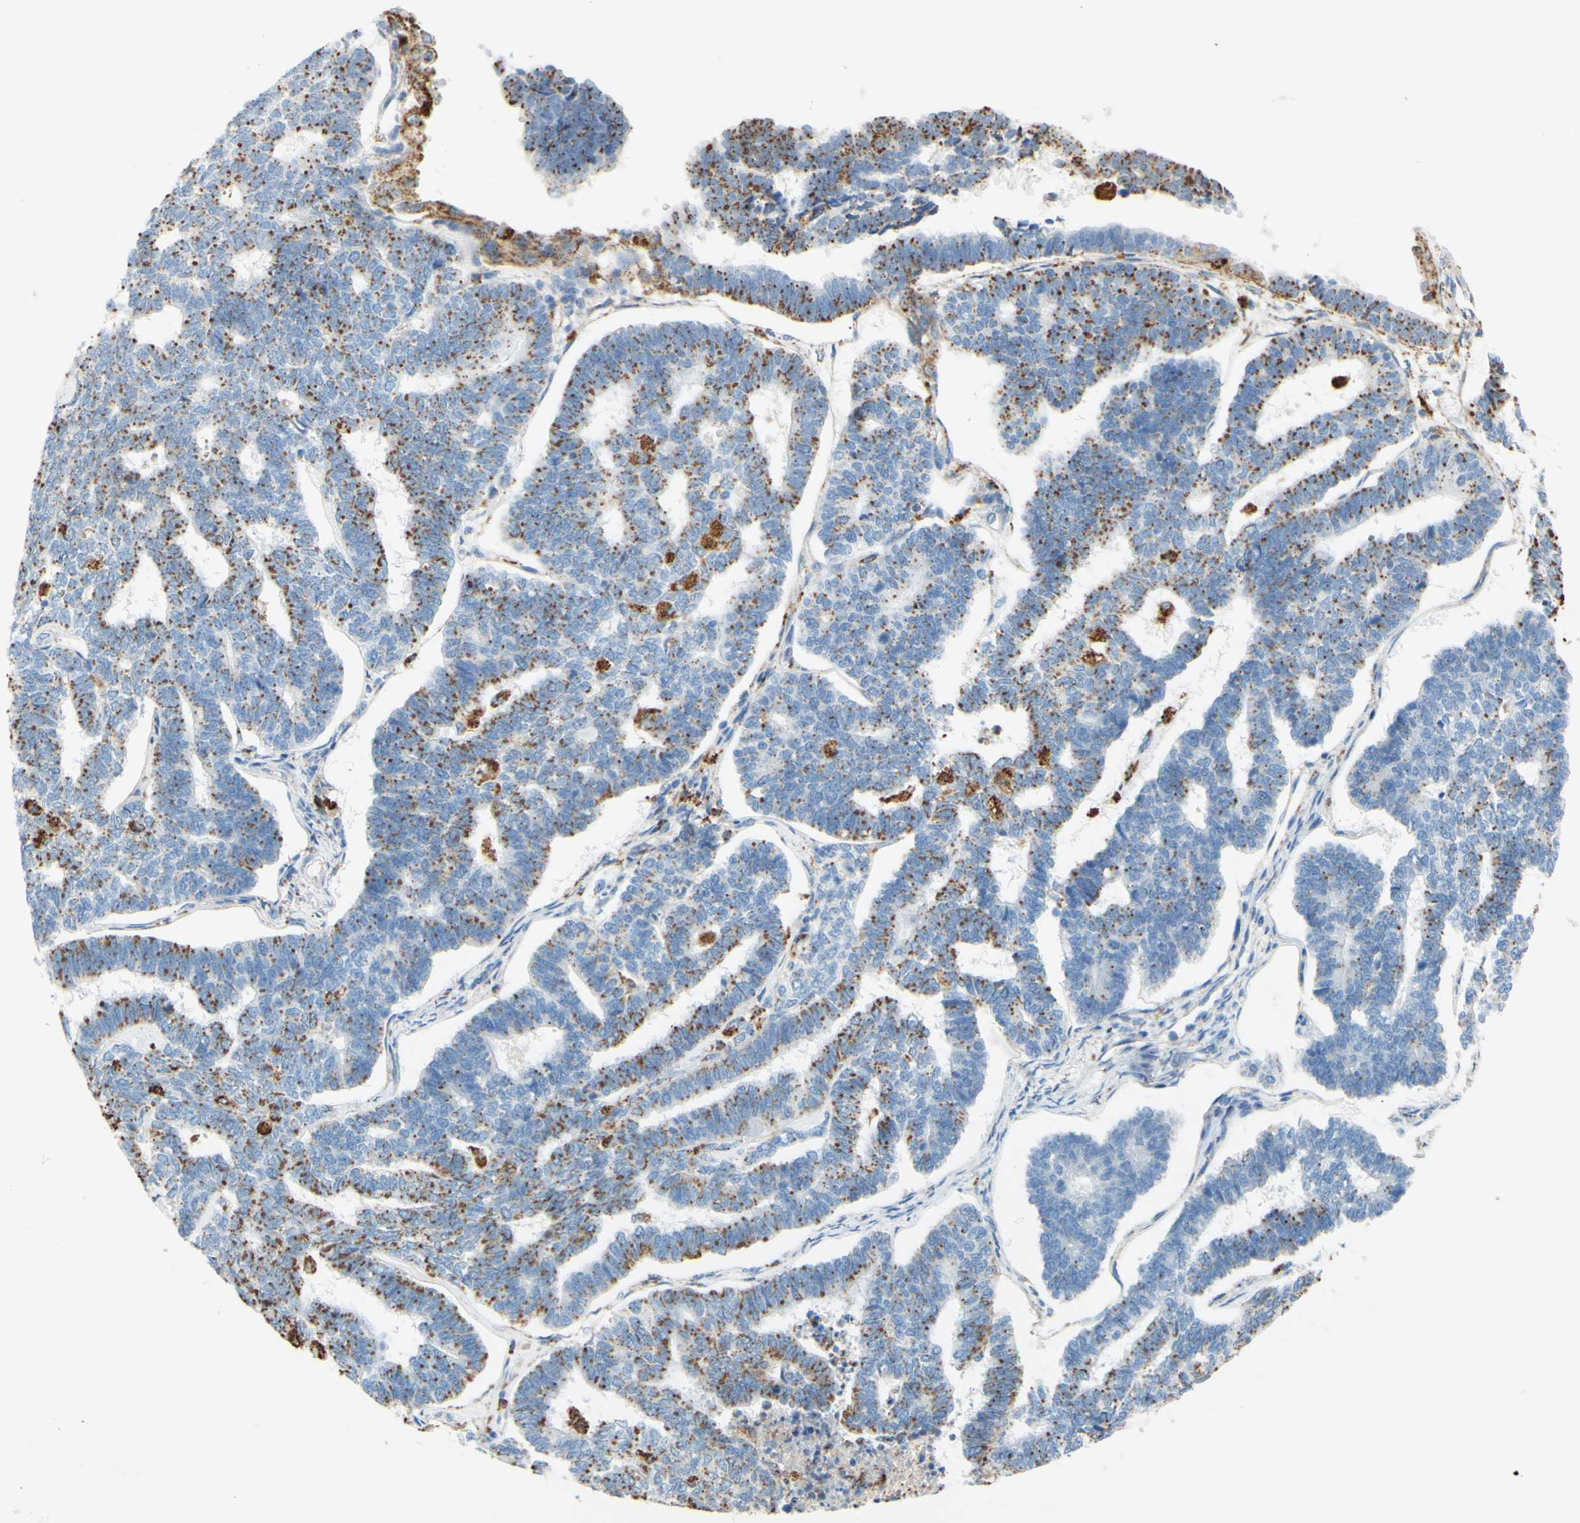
{"staining": {"intensity": "moderate", "quantity": ">75%", "location": "cytoplasmic/membranous"}, "tissue": "endometrial cancer", "cell_type": "Tumor cells", "image_type": "cancer", "snomed": [{"axis": "morphology", "description": "Adenocarcinoma, NOS"}, {"axis": "topography", "description": "Endometrium"}], "caption": "IHC of human adenocarcinoma (endometrial) demonstrates medium levels of moderate cytoplasmic/membranous expression in about >75% of tumor cells.", "gene": "CTSD", "patient": {"sex": "female", "age": 70}}